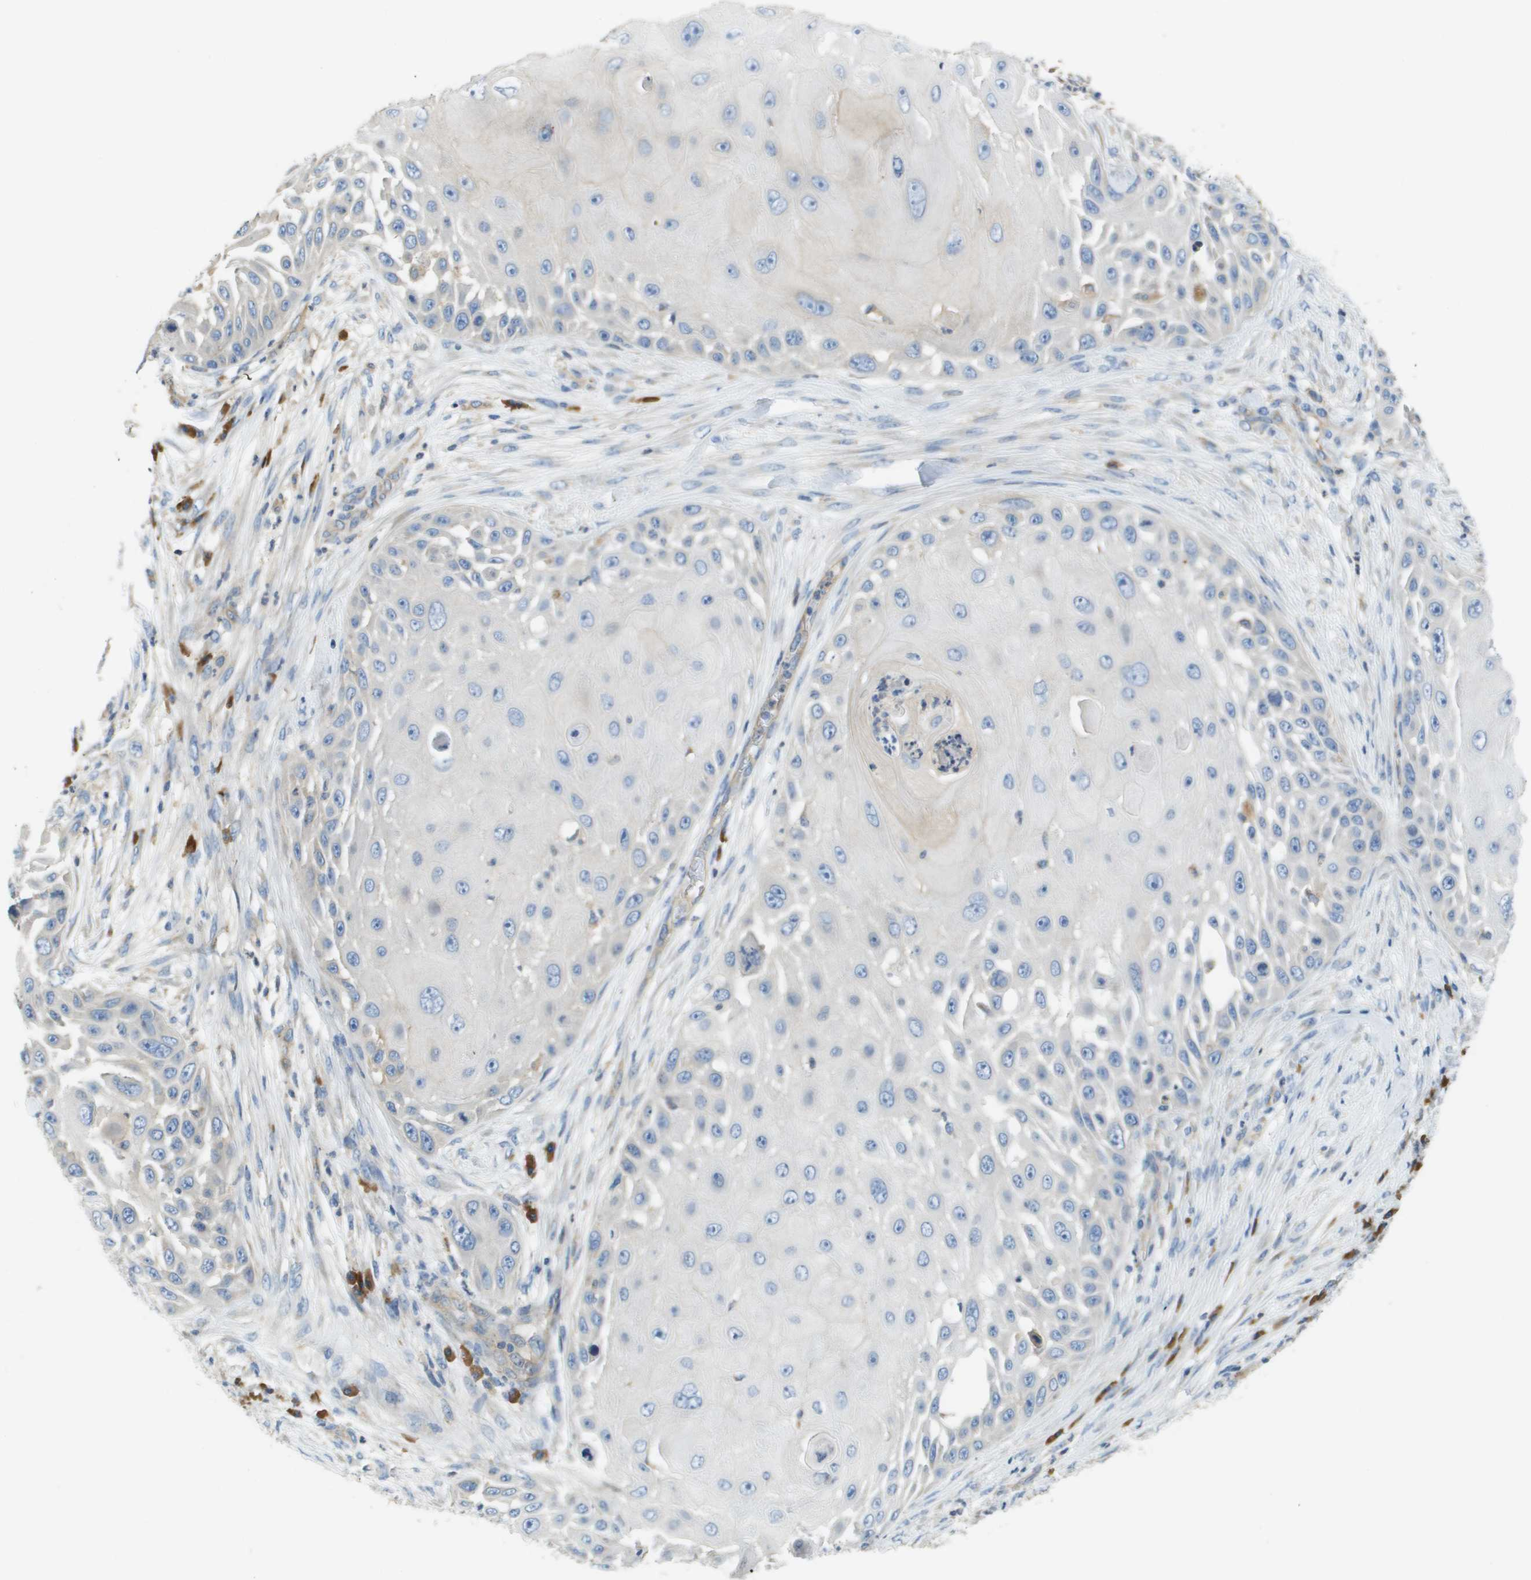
{"staining": {"intensity": "negative", "quantity": "none", "location": "none"}, "tissue": "skin cancer", "cell_type": "Tumor cells", "image_type": "cancer", "snomed": [{"axis": "morphology", "description": "Squamous cell carcinoma, NOS"}, {"axis": "topography", "description": "Skin"}], "caption": "This is an immunohistochemistry photomicrograph of human squamous cell carcinoma (skin). There is no expression in tumor cells.", "gene": "CASP10", "patient": {"sex": "female", "age": 44}}